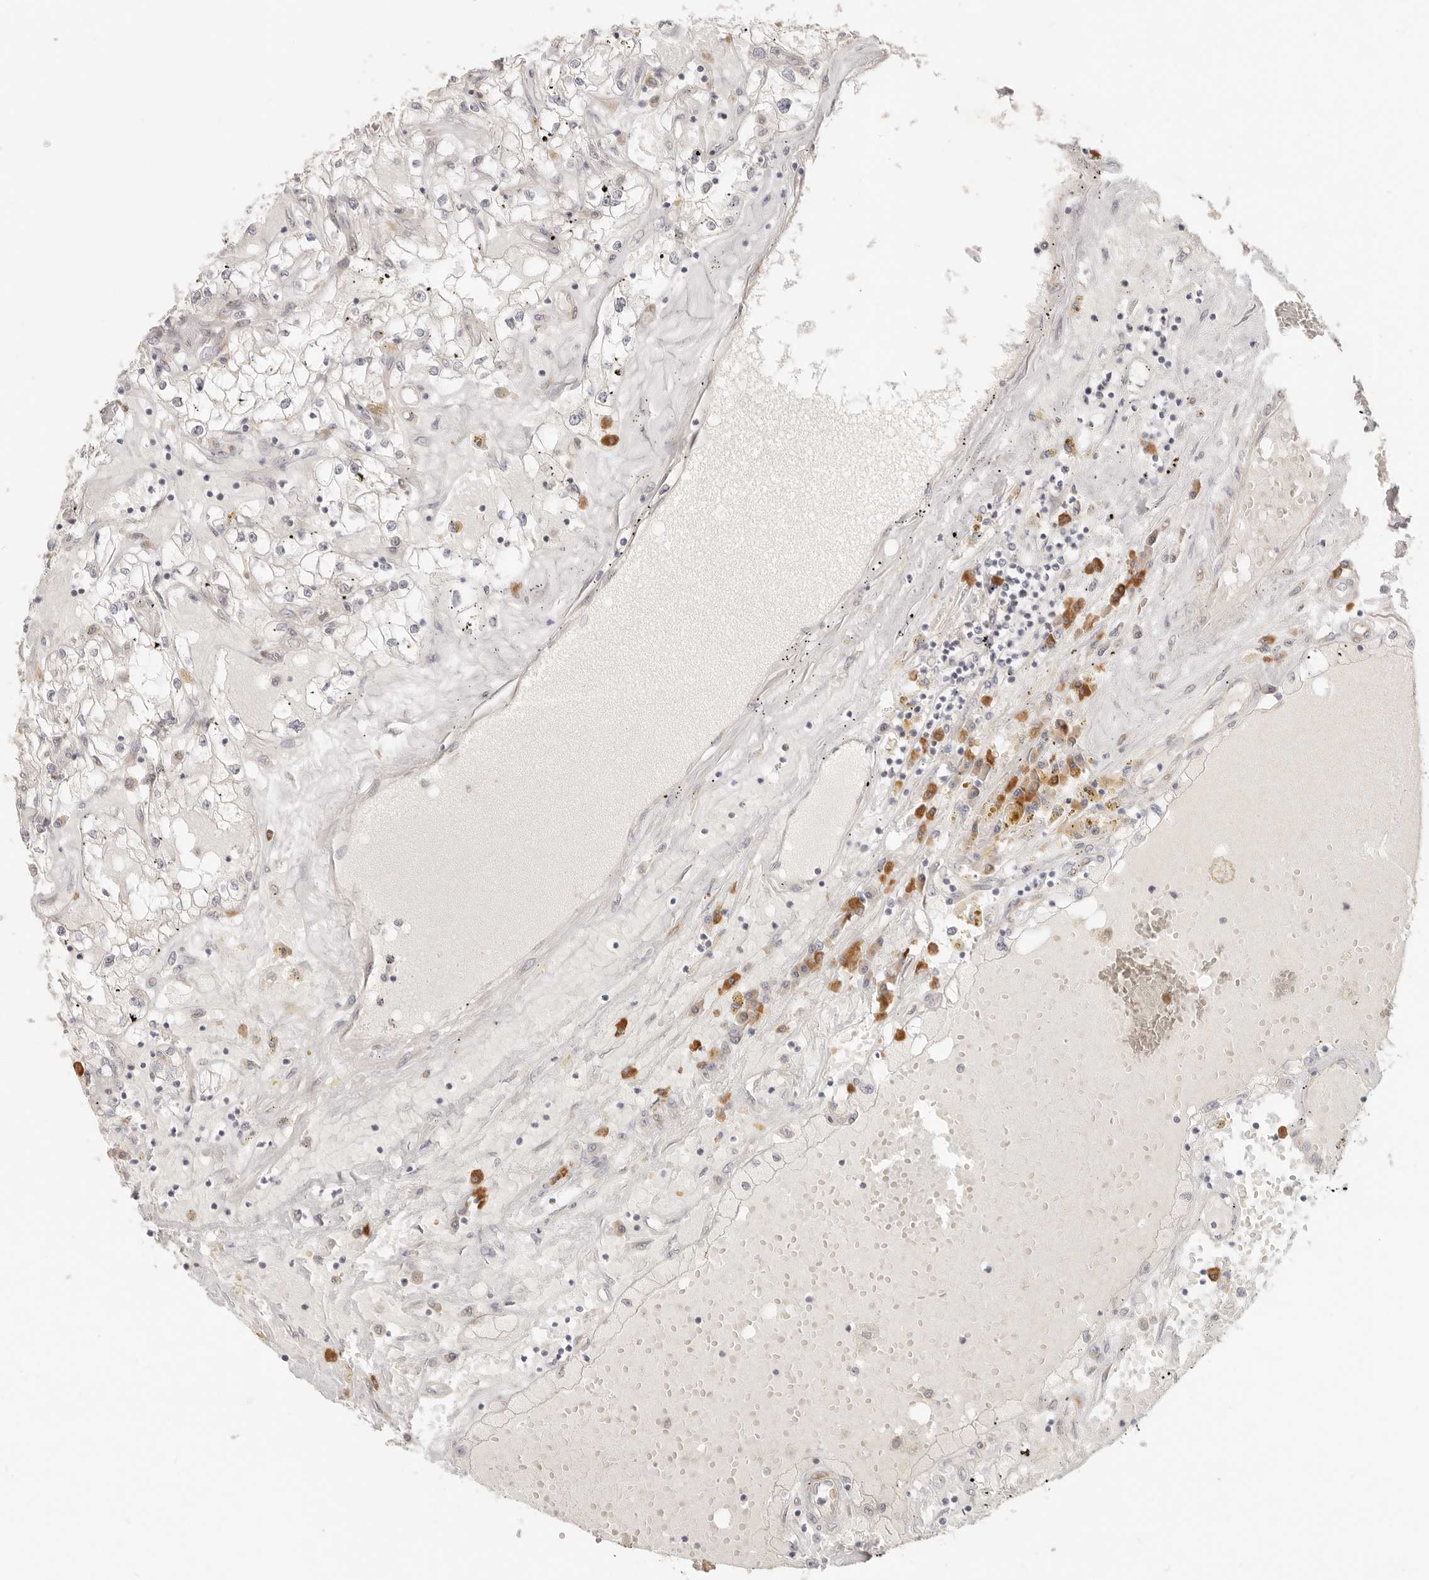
{"staining": {"intensity": "negative", "quantity": "none", "location": "none"}, "tissue": "renal cancer", "cell_type": "Tumor cells", "image_type": "cancer", "snomed": [{"axis": "morphology", "description": "Adenocarcinoma, NOS"}, {"axis": "topography", "description": "Kidney"}], "caption": "Adenocarcinoma (renal) stained for a protein using IHC demonstrates no staining tumor cells.", "gene": "PABPC4", "patient": {"sex": "male", "age": 56}}